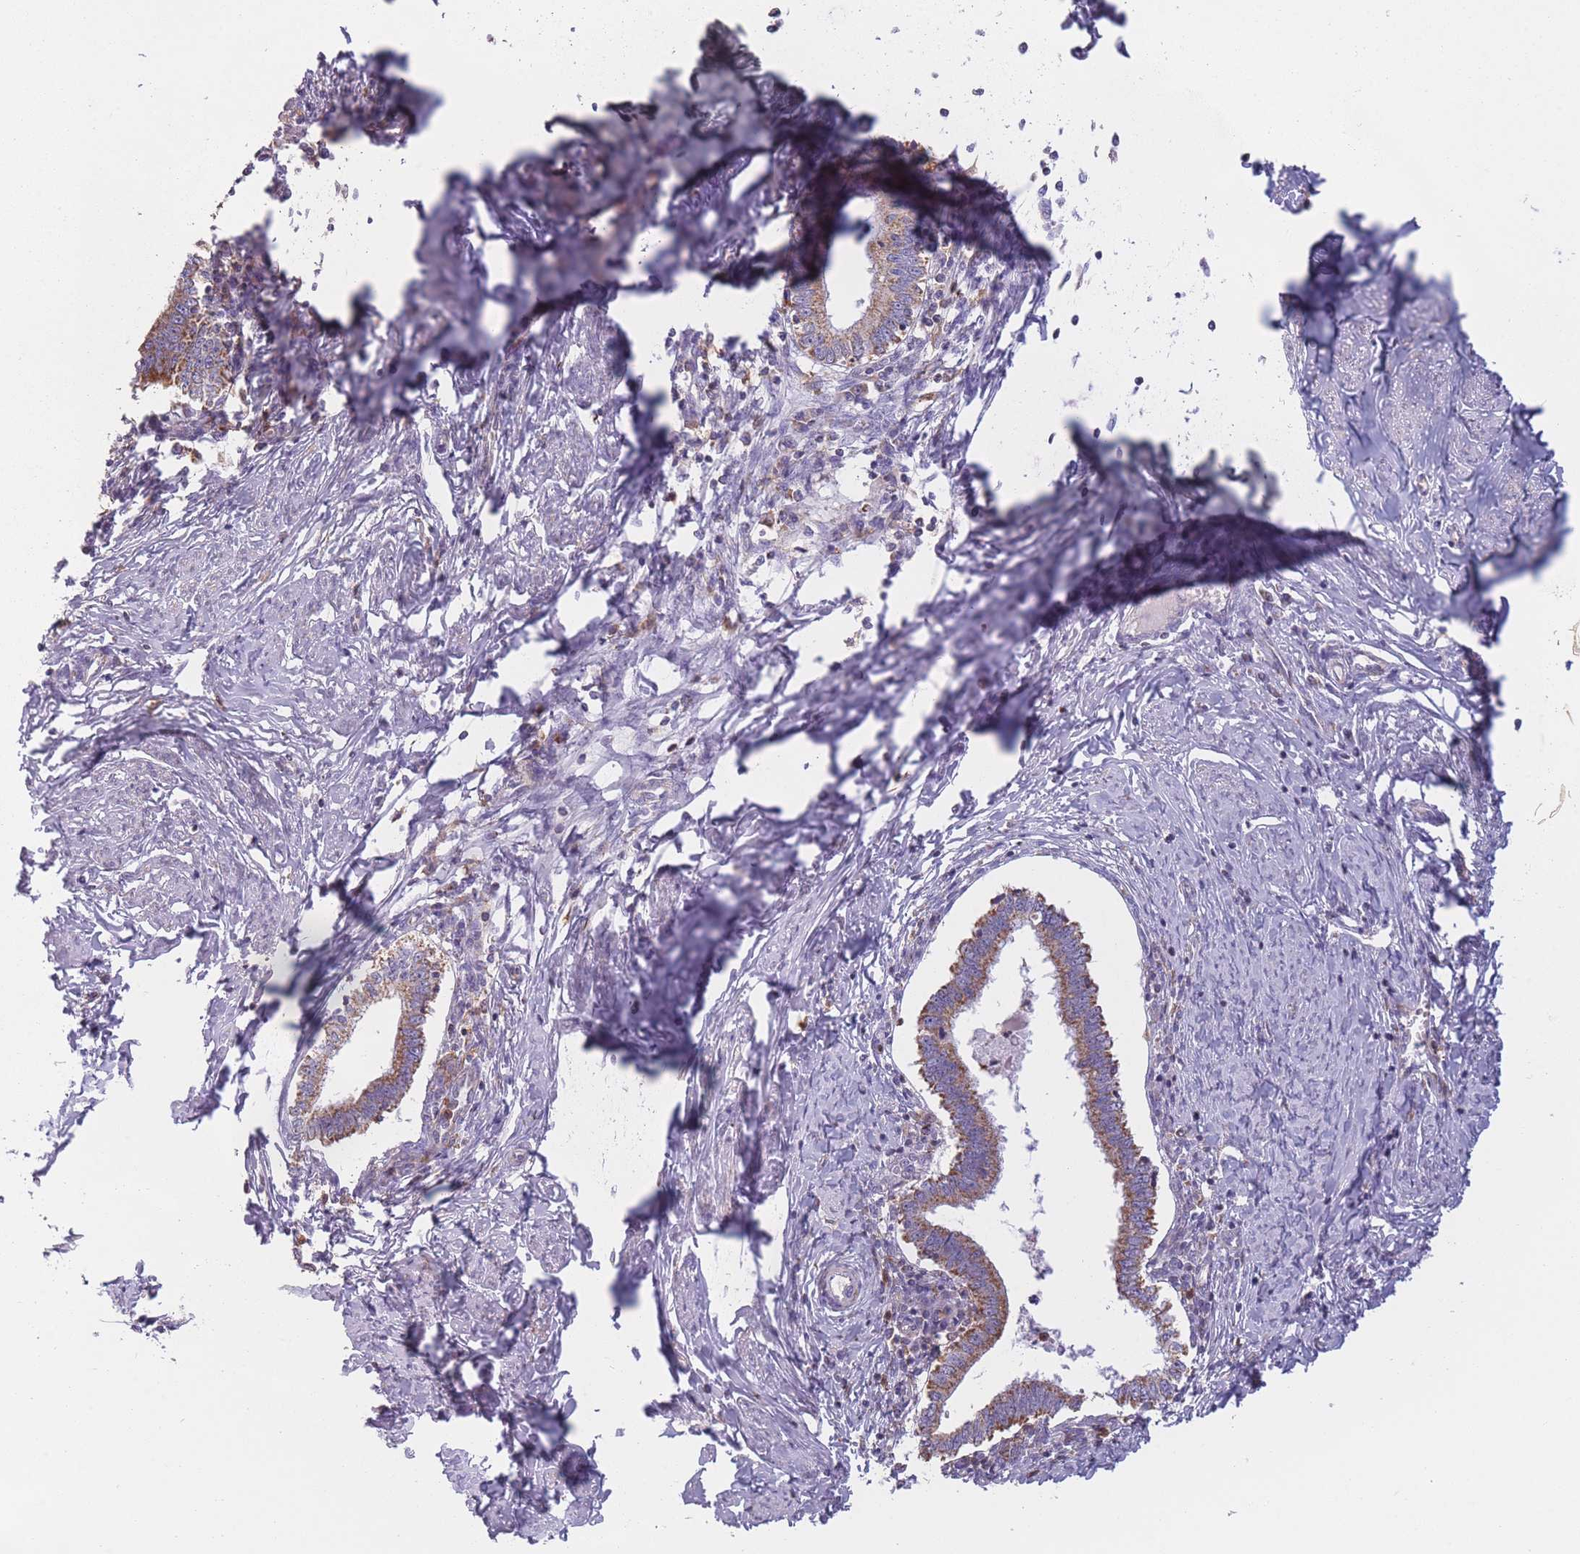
{"staining": {"intensity": "moderate", "quantity": ">75%", "location": "cytoplasmic/membranous"}, "tissue": "cervical cancer", "cell_type": "Tumor cells", "image_type": "cancer", "snomed": [{"axis": "morphology", "description": "Adenocarcinoma, NOS"}, {"axis": "topography", "description": "Cervix"}], "caption": "Cervical cancer stained for a protein demonstrates moderate cytoplasmic/membranous positivity in tumor cells.", "gene": "PRAM1", "patient": {"sex": "female", "age": 36}}